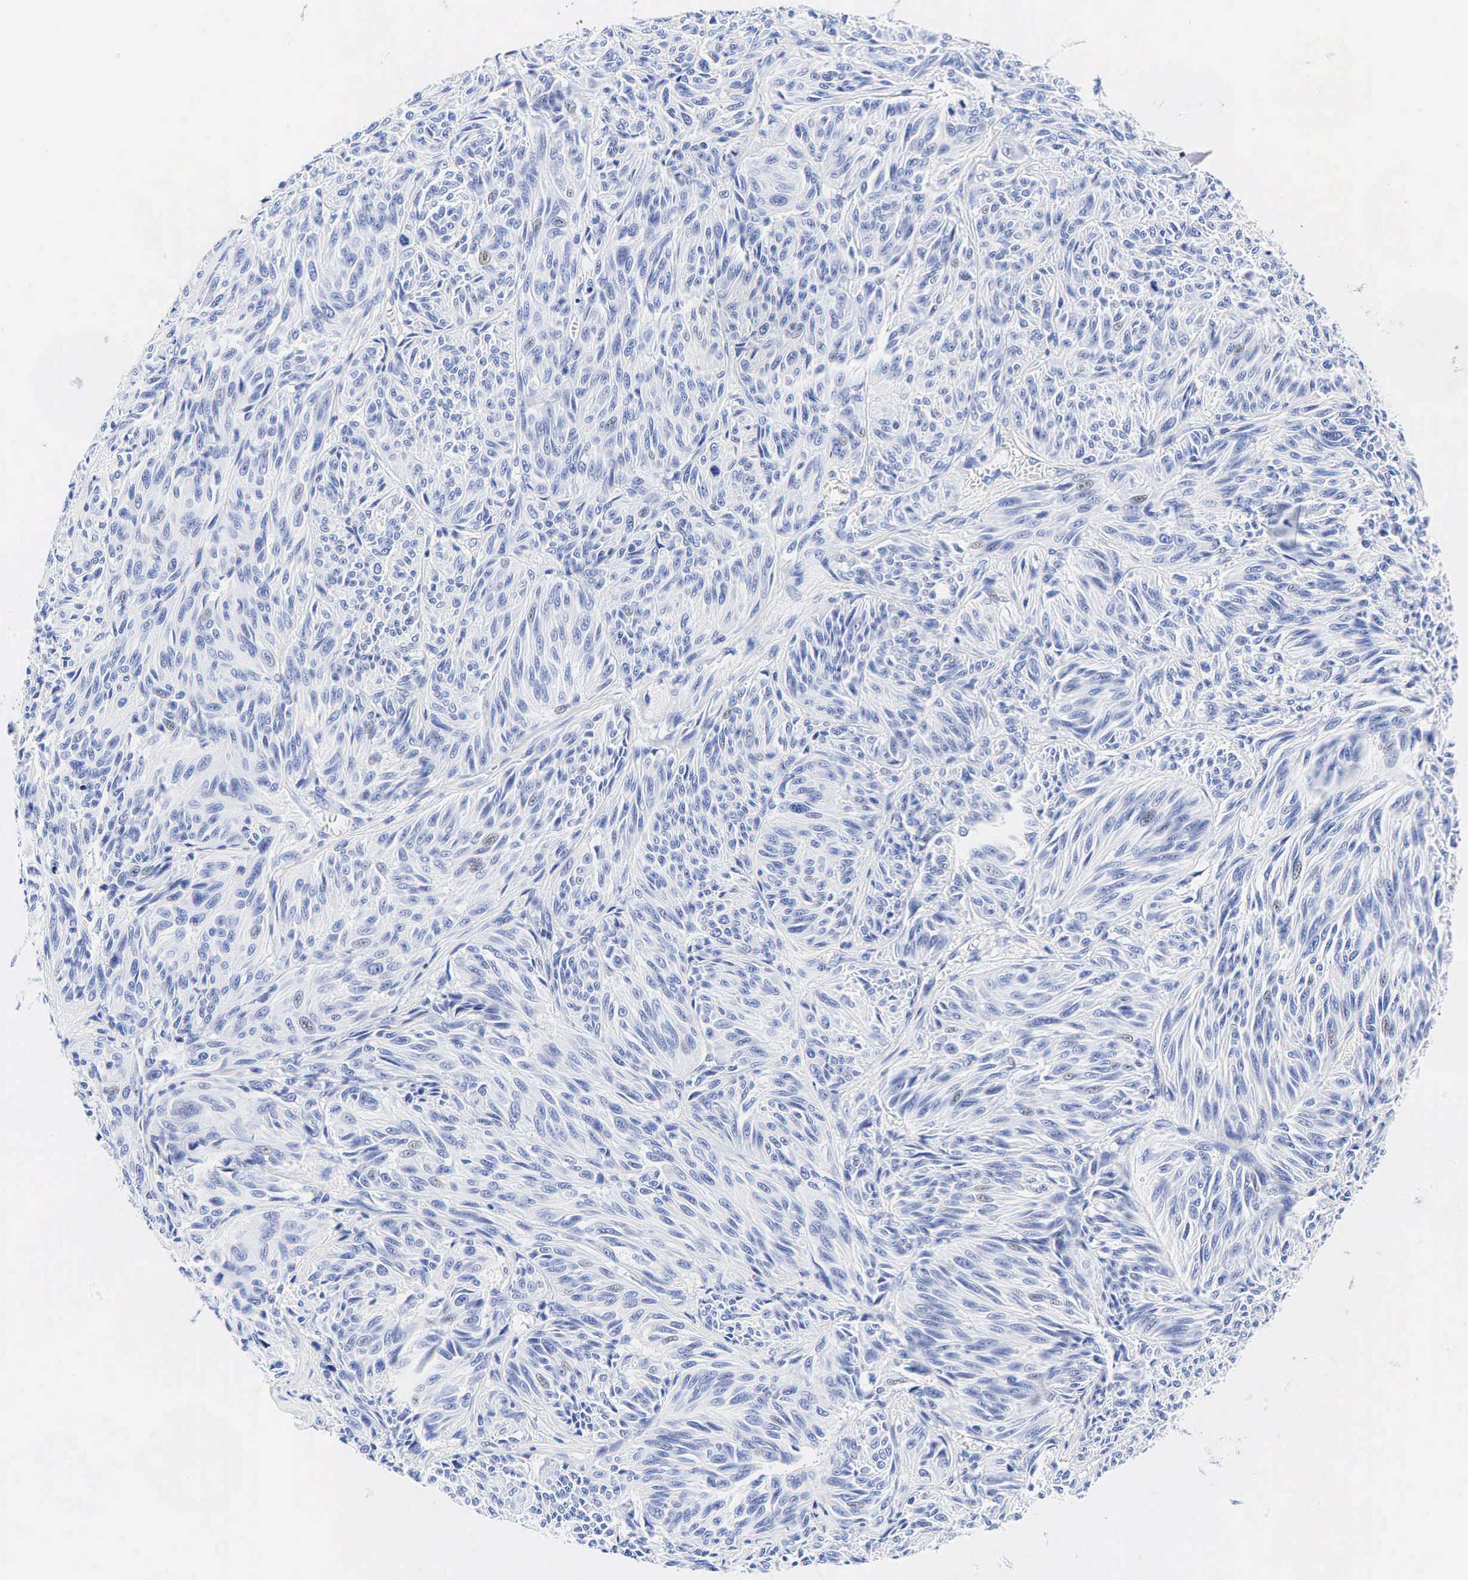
{"staining": {"intensity": "negative", "quantity": "none", "location": "none"}, "tissue": "melanoma", "cell_type": "Tumor cells", "image_type": "cancer", "snomed": [{"axis": "morphology", "description": "Malignant melanoma, NOS"}, {"axis": "topography", "description": "Skin"}], "caption": "This is a micrograph of IHC staining of melanoma, which shows no expression in tumor cells.", "gene": "ESR1", "patient": {"sex": "male", "age": 54}}